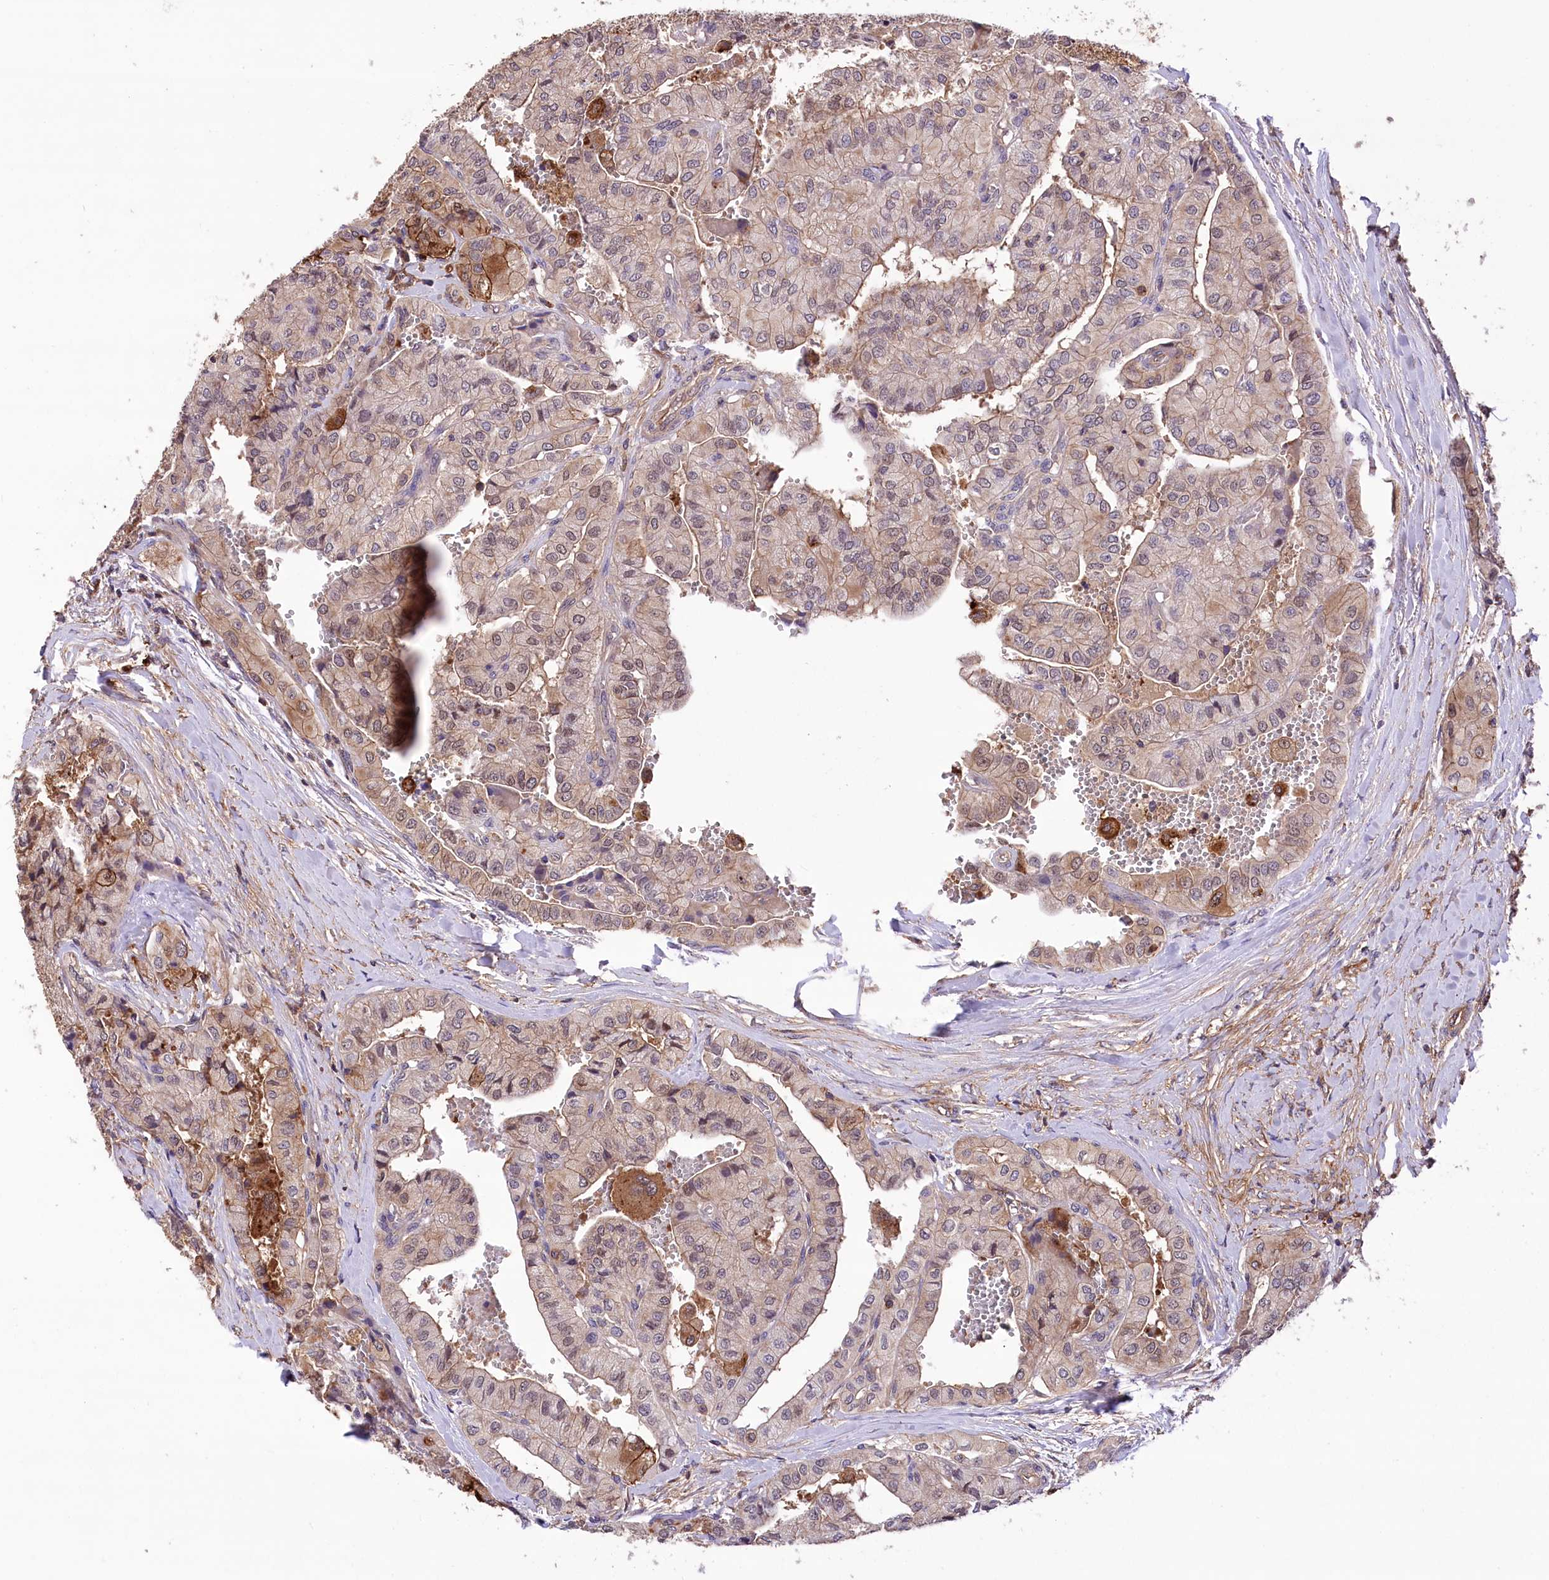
{"staining": {"intensity": "moderate", "quantity": "25%-75%", "location": "cytoplasmic/membranous"}, "tissue": "thyroid cancer", "cell_type": "Tumor cells", "image_type": "cancer", "snomed": [{"axis": "morphology", "description": "Papillary adenocarcinoma, NOS"}, {"axis": "topography", "description": "Thyroid gland"}], "caption": "Protein analysis of thyroid cancer (papillary adenocarcinoma) tissue reveals moderate cytoplasmic/membranous staining in about 25%-75% of tumor cells.", "gene": "DPP3", "patient": {"sex": "female", "age": 59}}